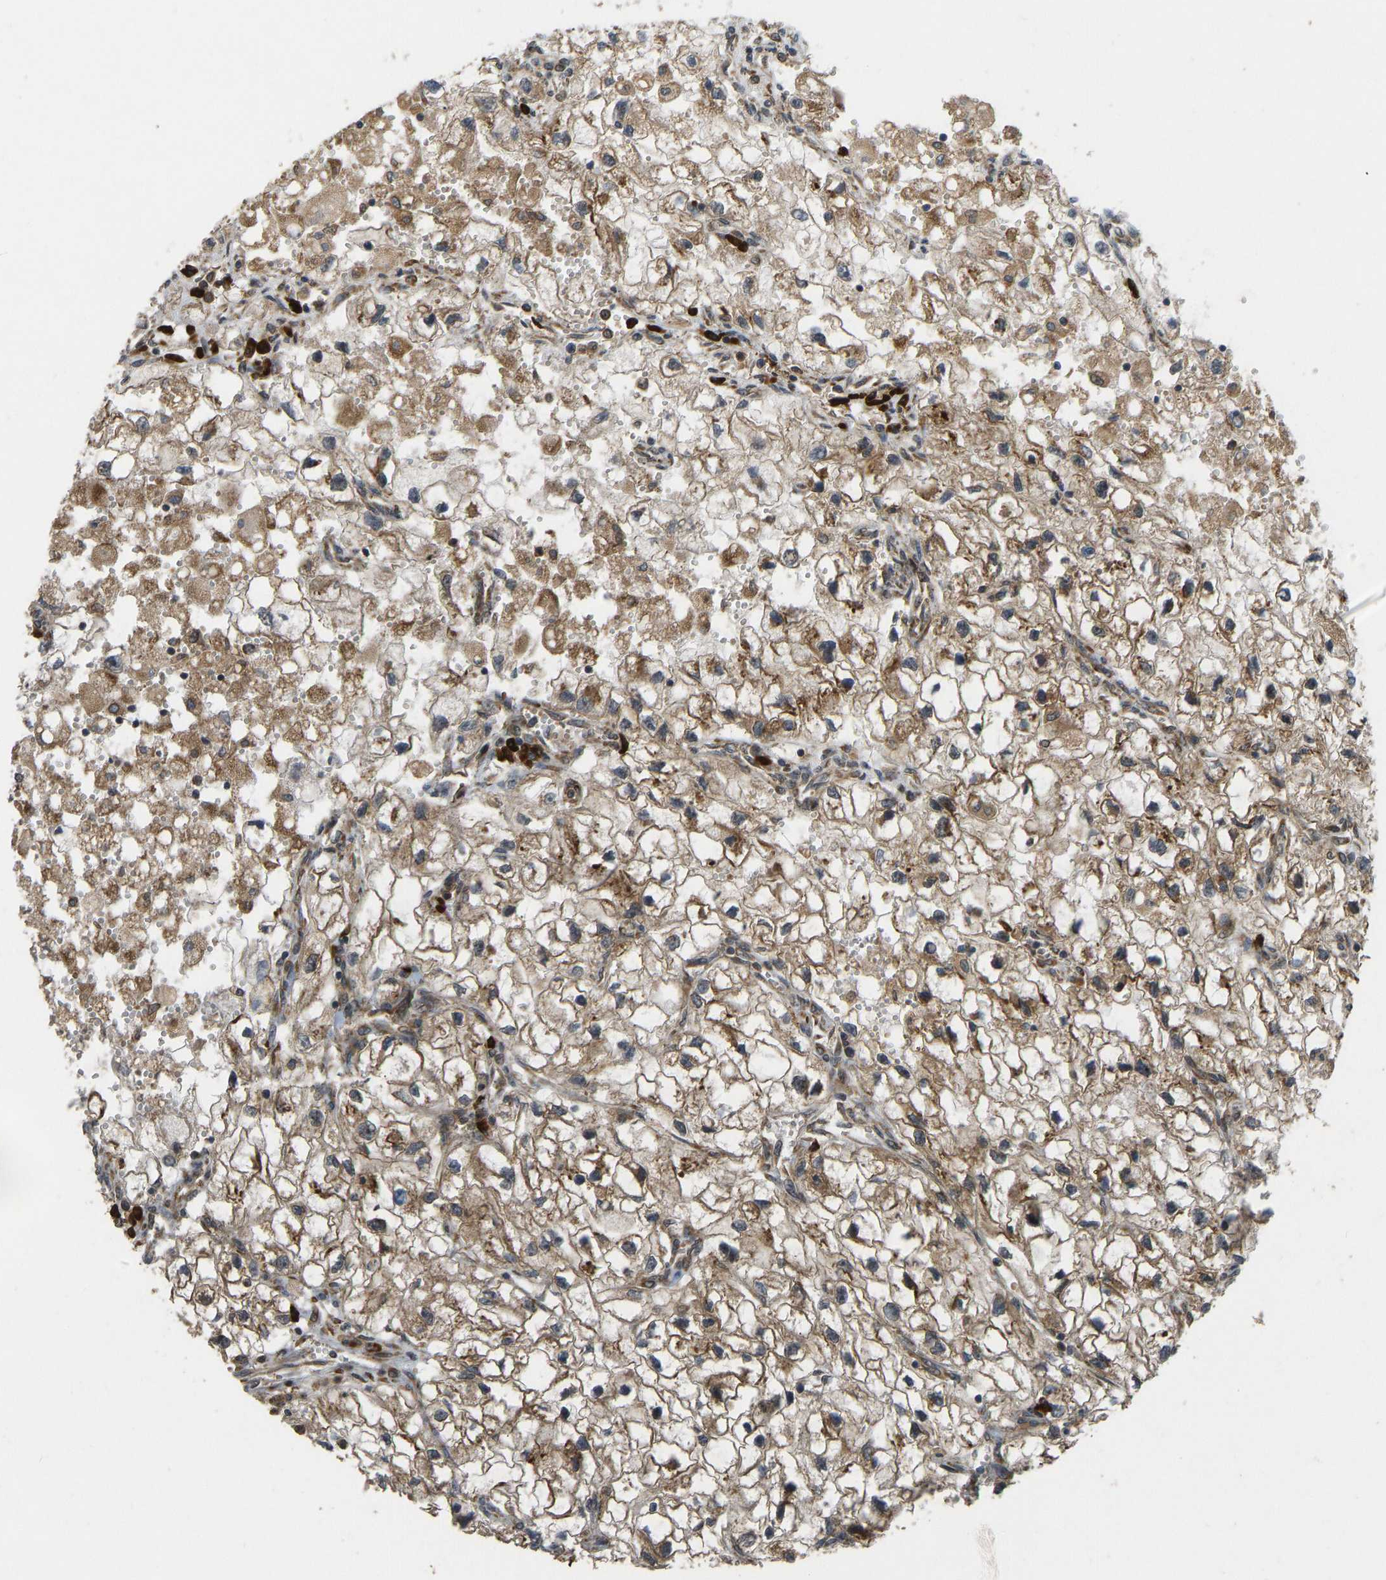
{"staining": {"intensity": "moderate", "quantity": ">75%", "location": "cytoplasmic/membranous"}, "tissue": "renal cancer", "cell_type": "Tumor cells", "image_type": "cancer", "snomed": [{"axis": "morphology", "description": "Adenocarcinoma, NOS"}, {"axis": "topography", "description": "Kidney"}], "caption": "Immunohistochemical staining of renal cancer exhibits moderate cytoplasmic/membranous protein expression in about >75% of tumor cells.", "gene": "RPN2", "patient": {"sex": "female", "age": 70}}